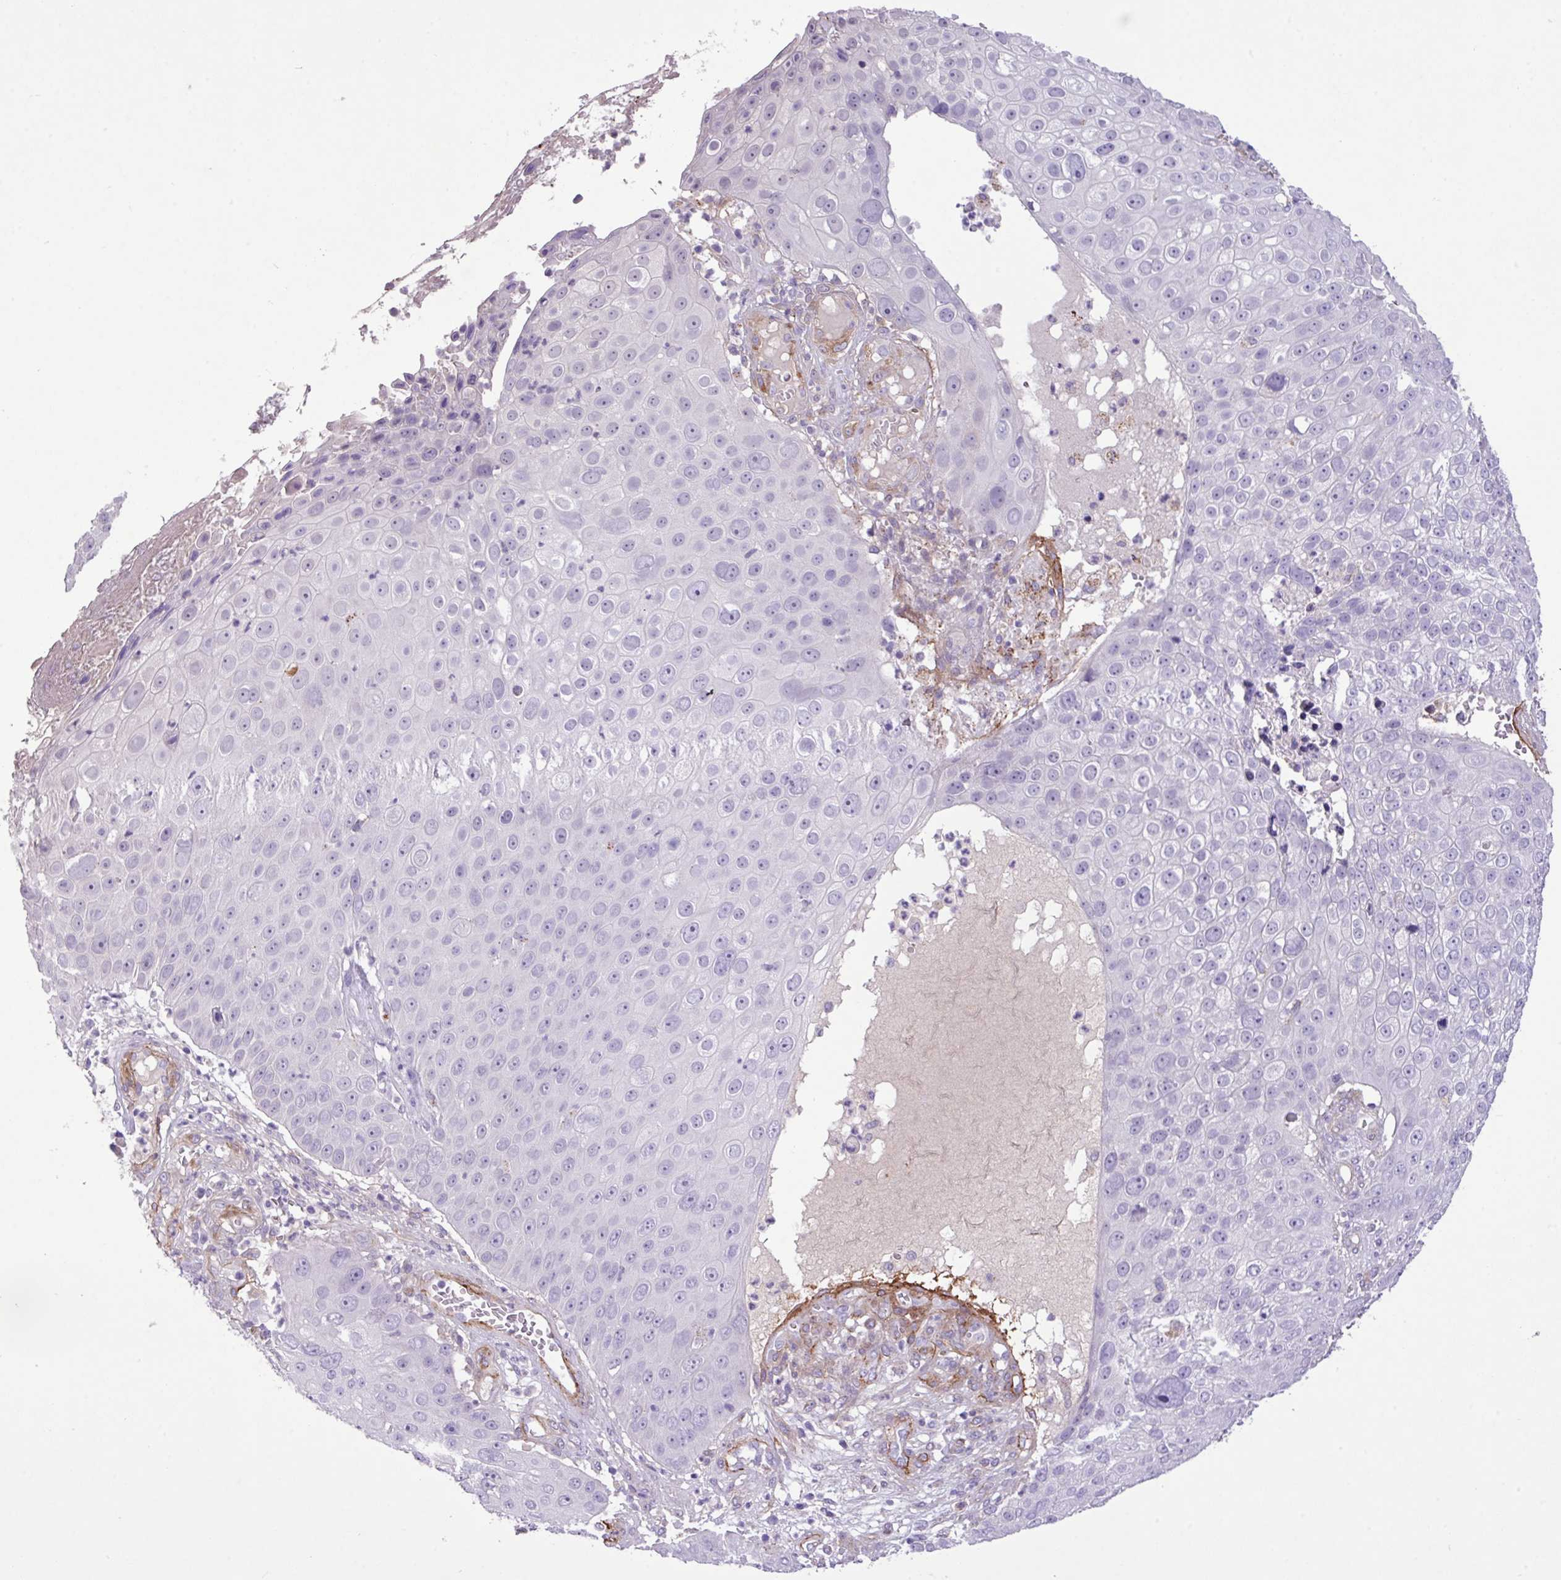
{"staining": {"intensity": "negative", "quantity": "none", "location": "none"}, "tissue": "skin cancer", "cell_type": "Tumor cells", "image_type": "cancer", "snomed": [{"axis": "morphology", "description": "Squamous cell carcinoma, NOS"}, {"axis": "topography", "description": "Skin"}], "caption": "Histopathology image shows no protein positivity in tumor cells of skin squamous cell carcinoma tissue.", "gene": "CD248", "patient": {"sex": "male", "age": 71}}